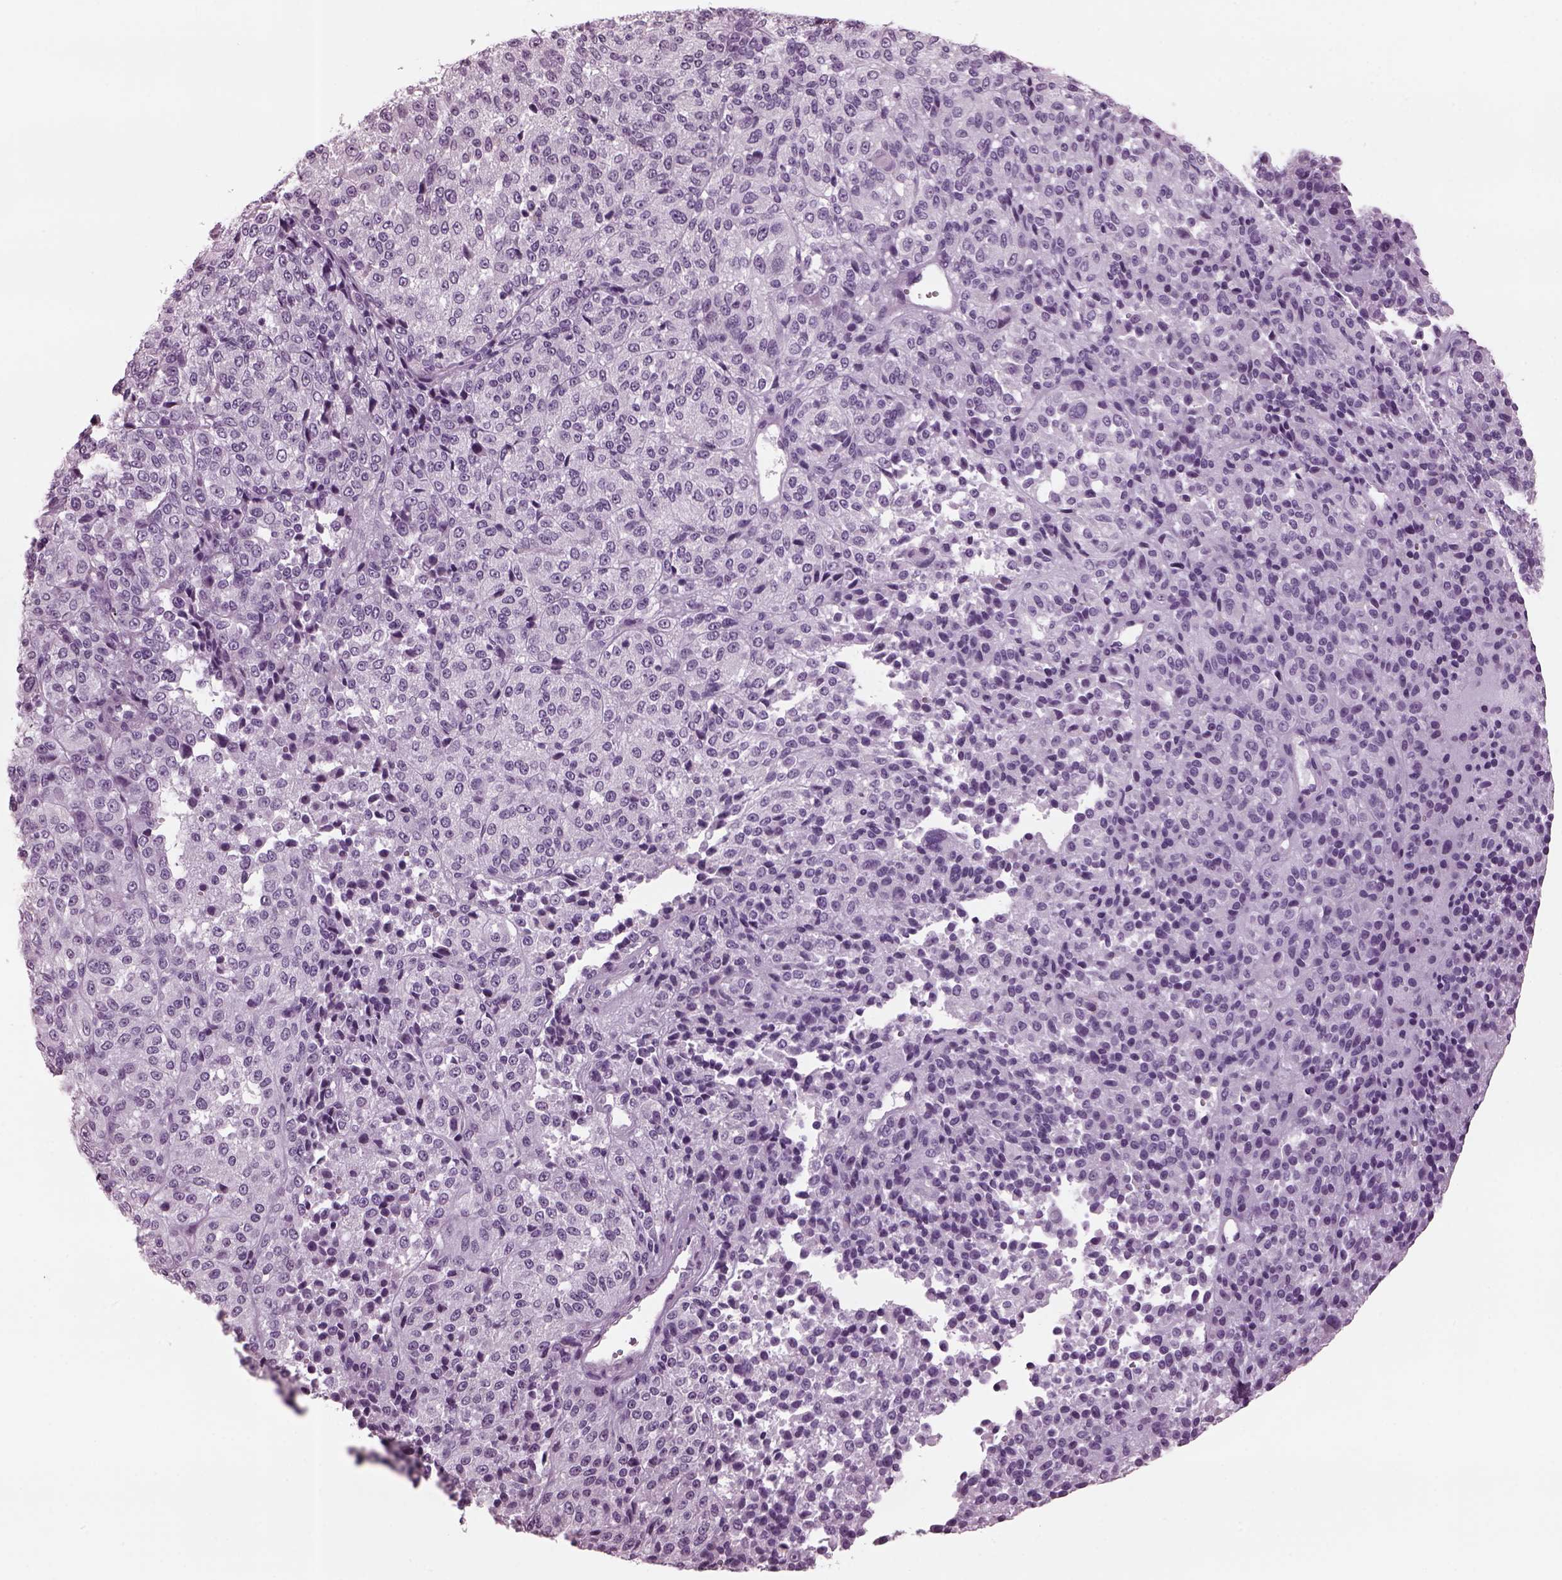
{"staining": {"intensity": "negative", "quantity": "none", "location": "none"}, "tissue": "melanoma", "cell_type": "Tumor cells", "image_type": "cancer", "snomed": [{"axis": "morphology", "description": "Malignant melanoma, Metastatic site"}, {"axis": "topography", "description": "Brain"}], "caption": "Tumor cells are negative for brown protein staining in malignant melanoma (metastatic site). (Brightfield microscopy of DAB (3,3'-diaminobenzidine) immunohistochemistry at high magnification).", "gene": "TPPP2", "patient": {"sex": "female", "age": 56}}